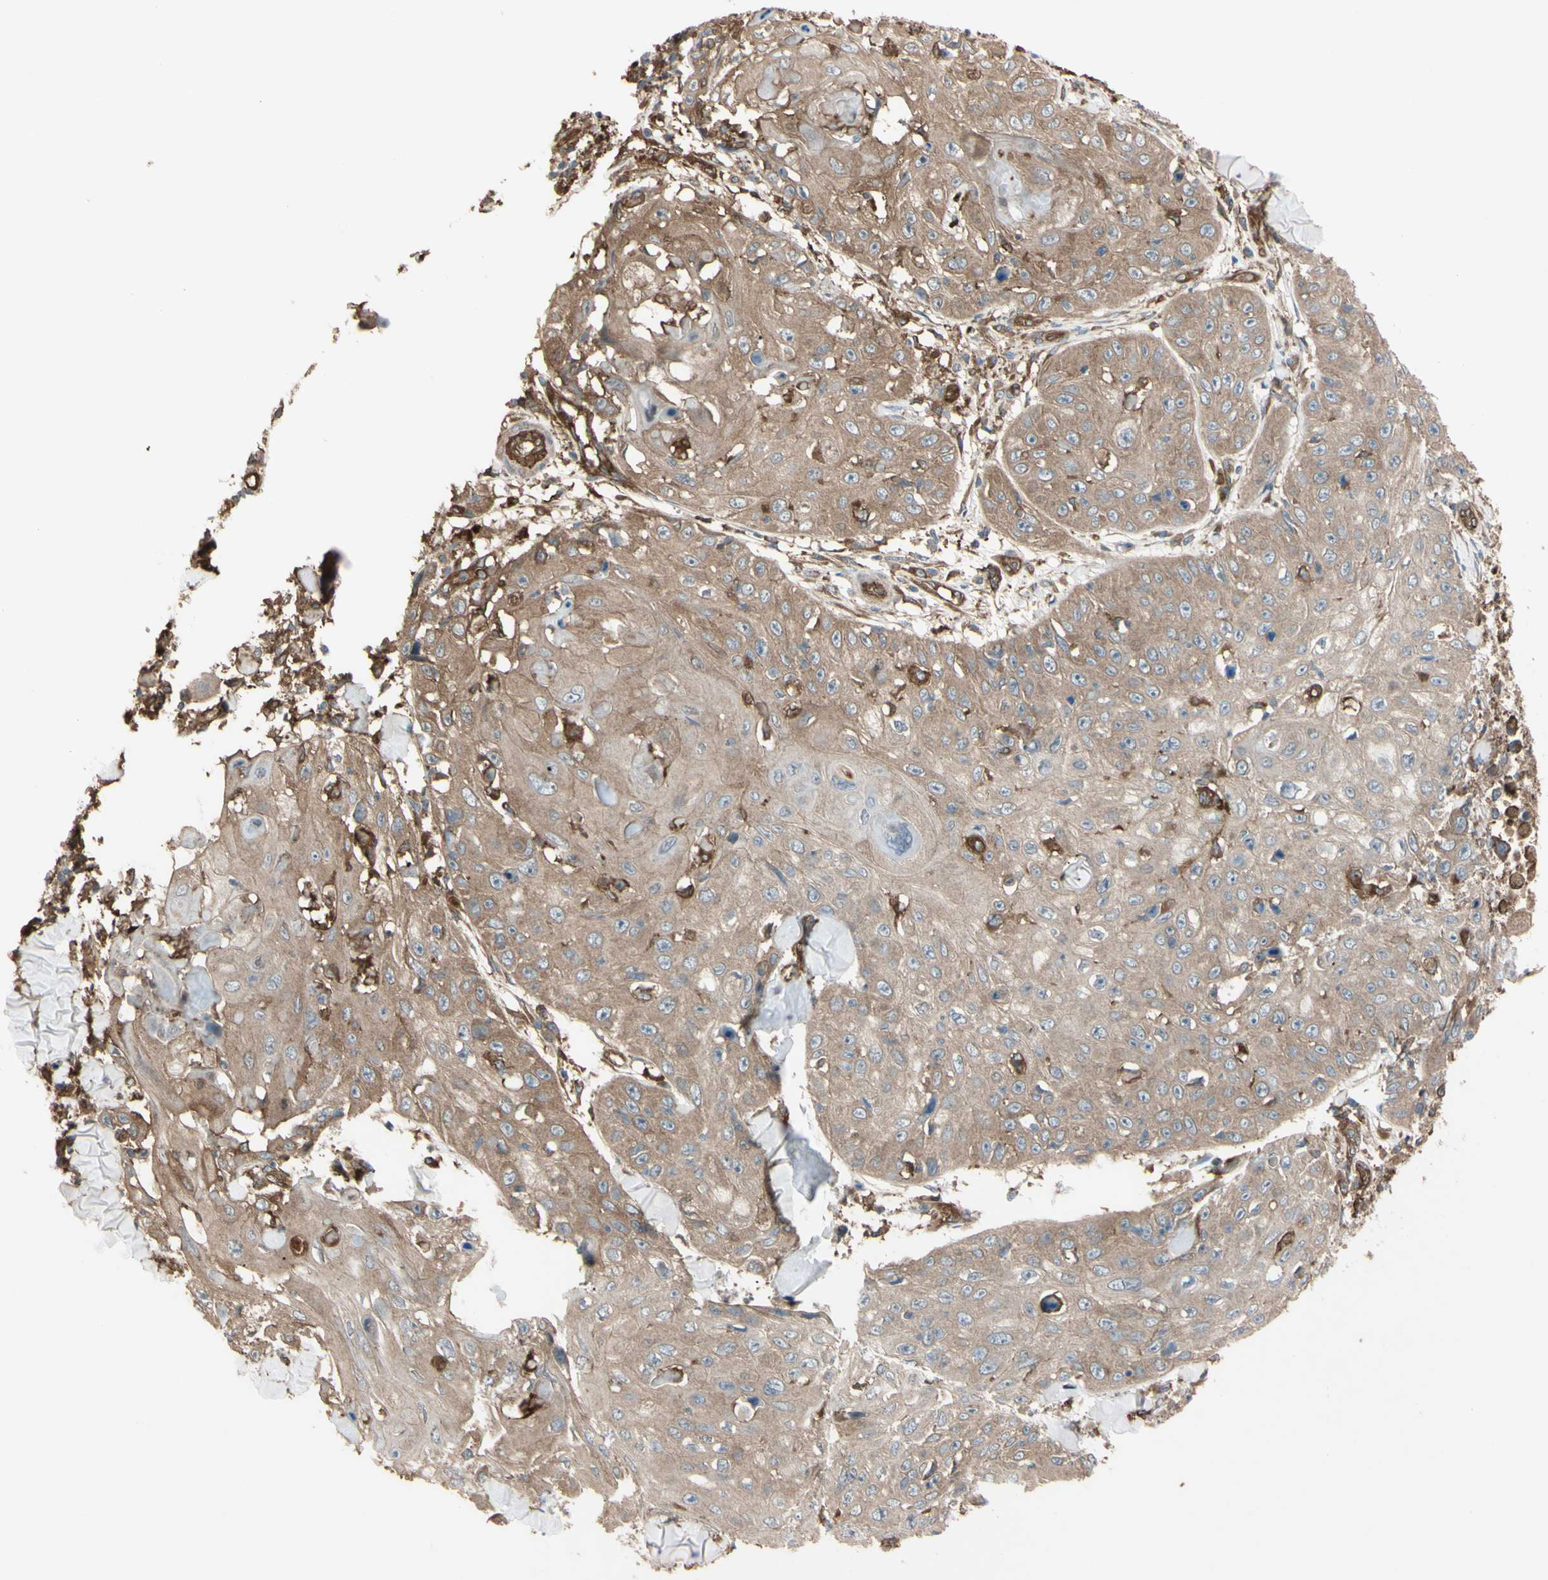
{"staining": {"intensity": "moderate", "quantity": ">75%", "location": "cytoplasmic/membranous"}, "tissue": "skin cancer", "cell_type": "Tumor cells", "image_type": "cancer", "snomed": [{"axis": "morphology", "description": "Squamous cell carcinoma, NOS"}, {"axis": "topography", "description": "Skin"}], "caption": "Protein staining demonstrates moderate cytoplasmic/membranous positivity in approximately >75% of tumor cells in skin squamous cell carcinoma.", "gene": "PTPN12", "patient": {"sex": "male", "age": 86}}